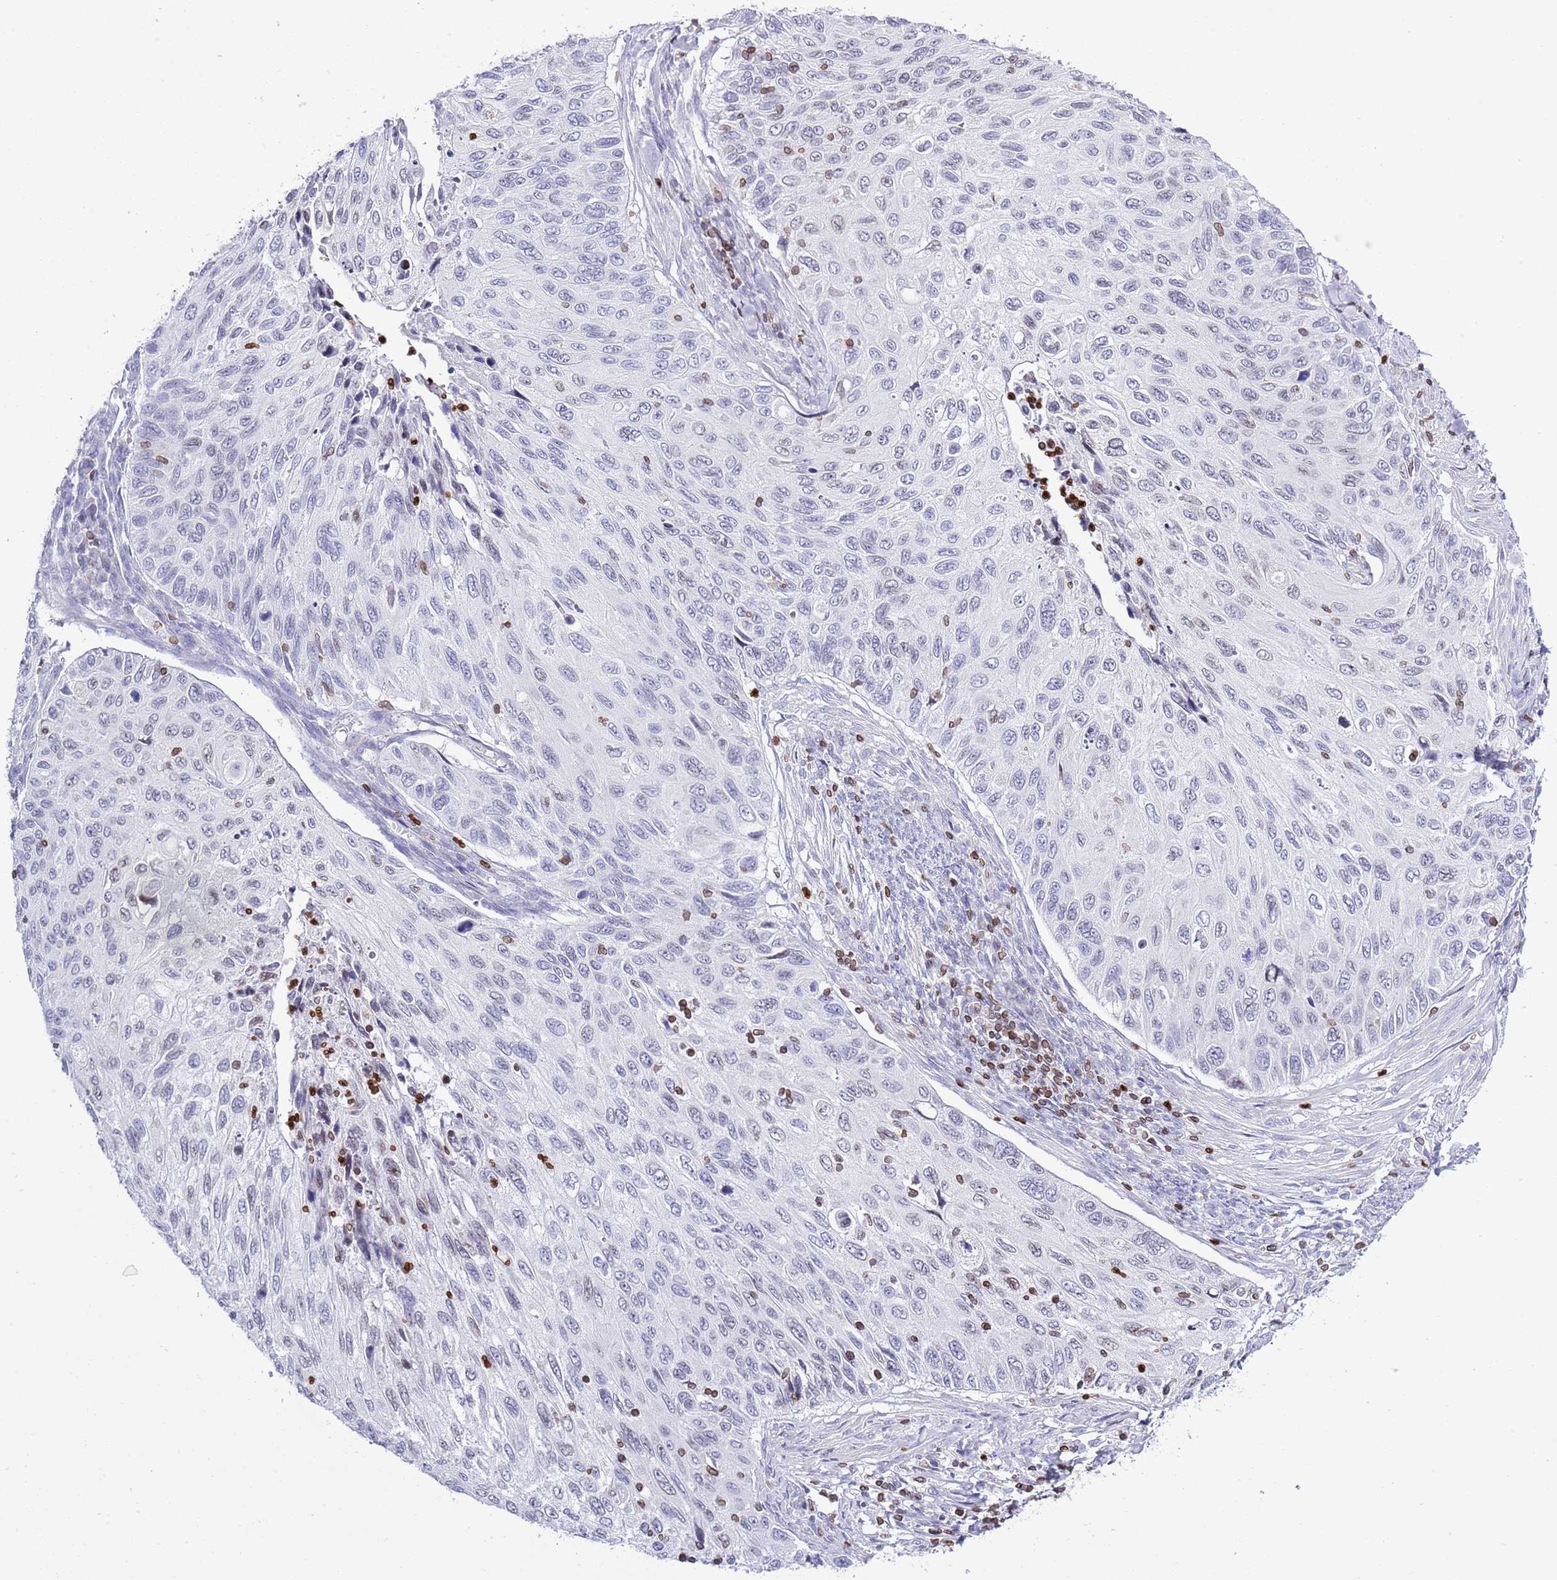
{"staining": {"intensity": "negative", "quantity": "none", "location": "none"}, "tissue": "cervical cancer", "cell_type": "Tumor cells", "image_type": "cancer", "snomed": [{"axis": "morphology", "description": "Squamous cell carcinoma, NOS"}, {"axis": "topography", "description": "Cervix"}], "caption": "Cervical cancer (squamous cell carcinoma) stained for a protein using immunohistochemistry (IHC) reveals no positivity tumor cells.", "gene": "LBR", "patient": {"sex": "female", "age": 70}}